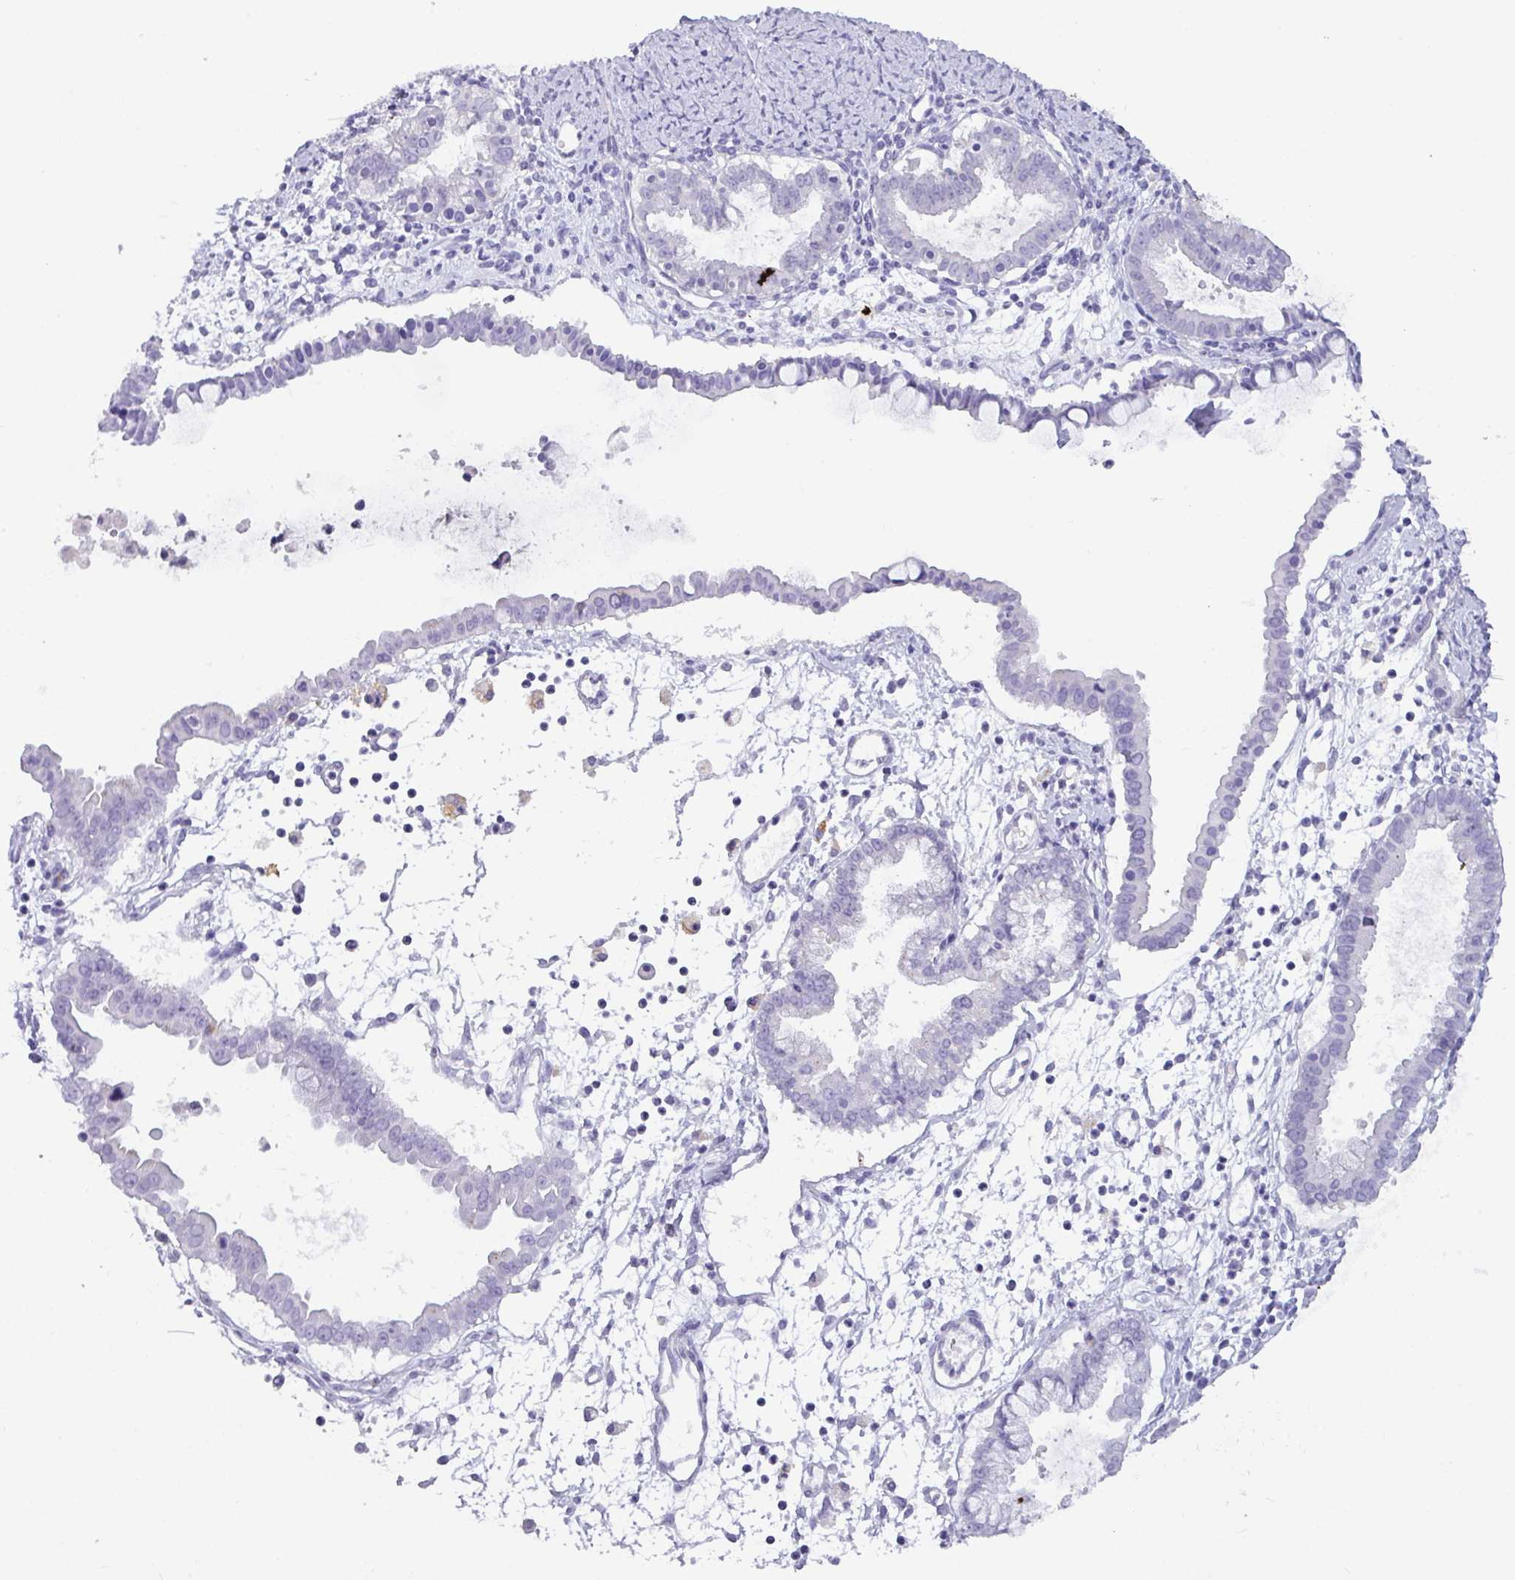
{"staining": {"intensity": "negative", "quantity": "none", "location": "none"}, "tissue": "ovarian cancer", "cell_type": "Tumor cells", "image_type": "cancer", "snomed": [{"axis": "morphology", "description": "Cystadenocarcinoma, mucinous, NOS"}, {"axis": "topography", "description": "Ovary"}], "caption": "IHC of human ovarian cancer demonstrates no expression in tumor cells.", "gene": "ZNF524", "patient": {"sex": "female", "age": 61}}